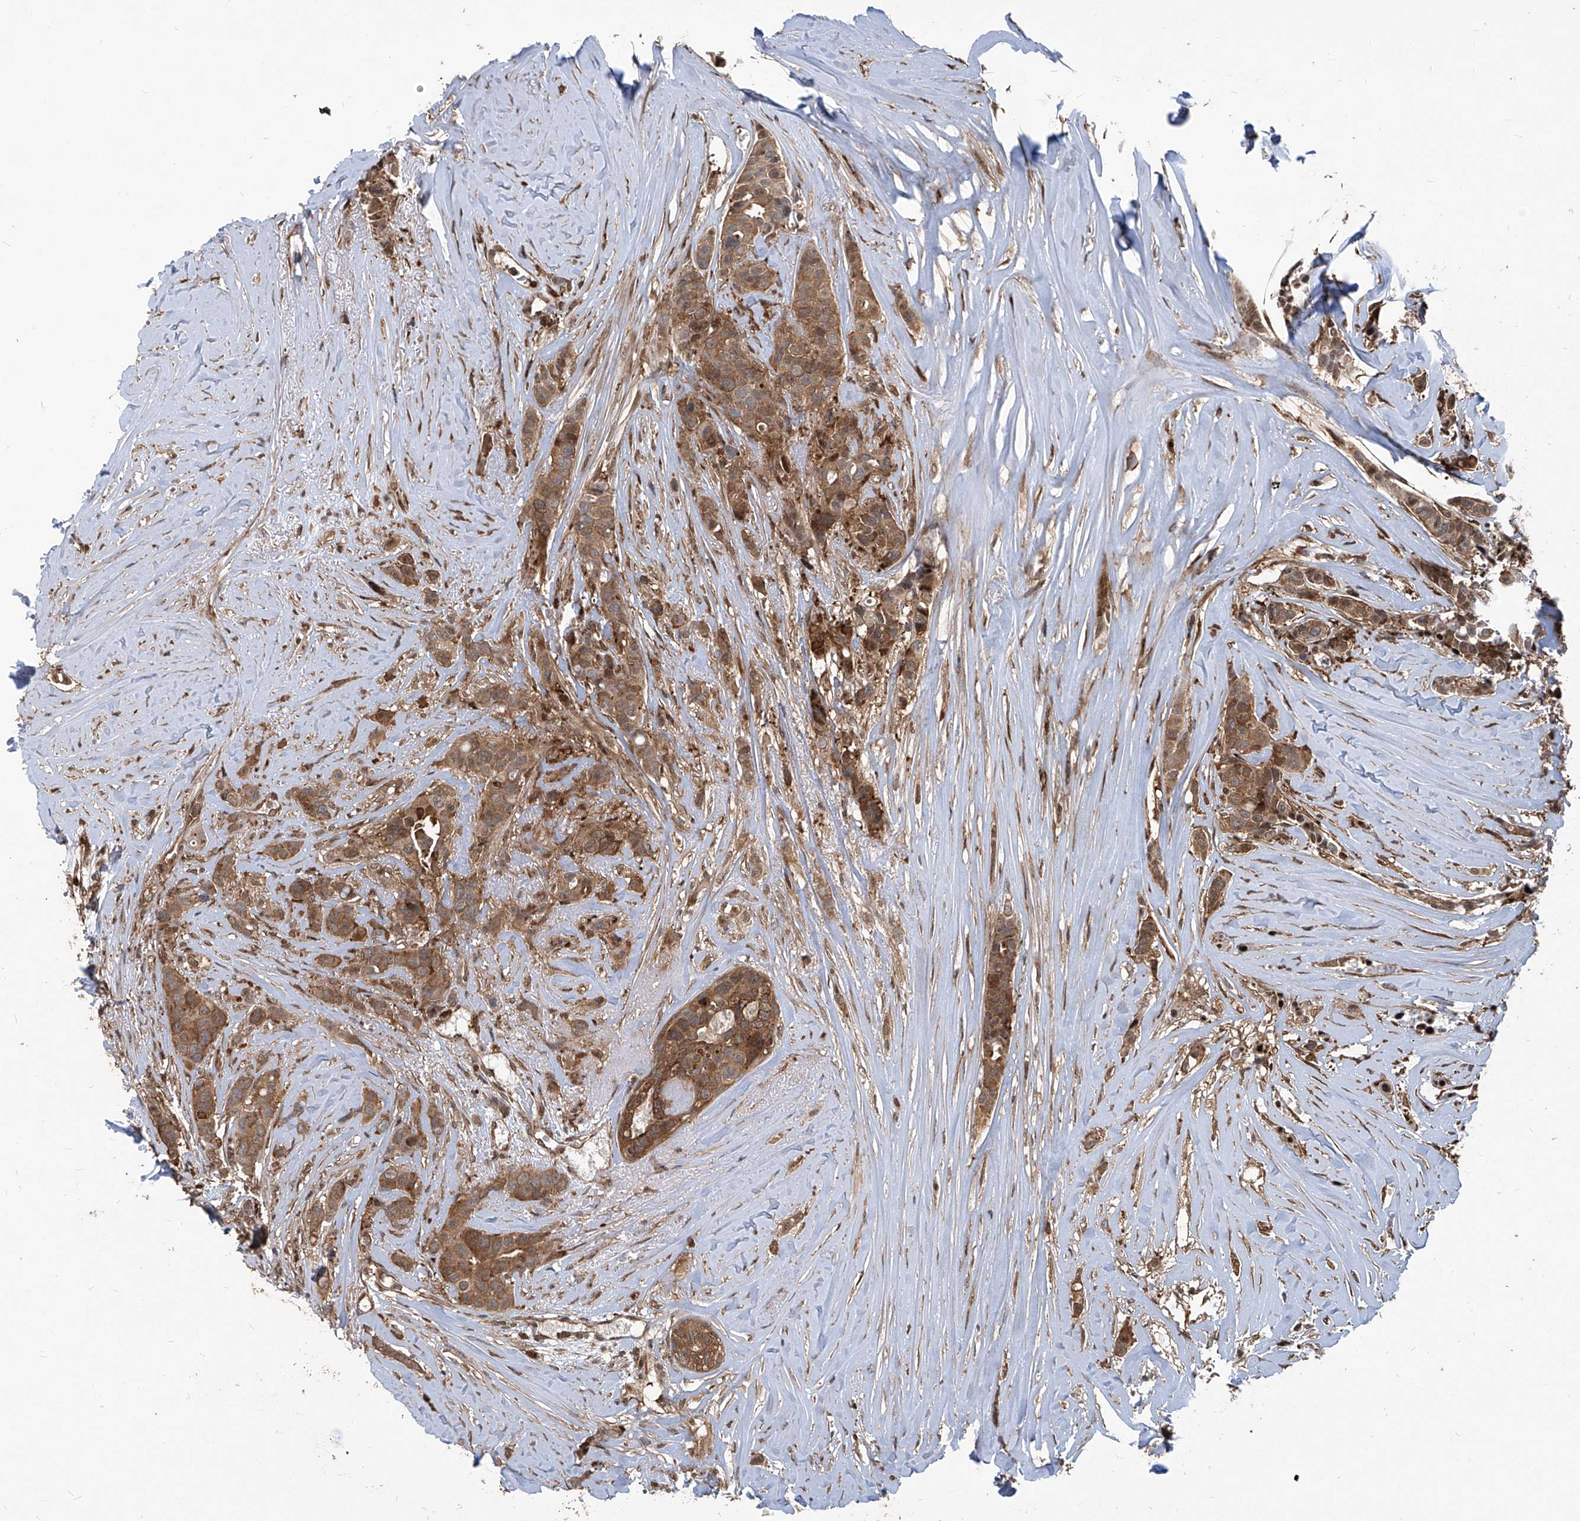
{"staining": {"intensity": "moderate", "quantity": ">75%", "location": "cytoplasmic/membranous"}, "tissue": "breast cancer", "cell_type": "Tumor cells", "image_type": "cancer", "snomed": [{"axis": "morphology", "description": "Lobular carcinoma"}, {"axis": "topography", "description": "Breast"}], "caption": "Breast lobular carcinoma tissue exhibits moderate cytoplasmic/membranous expression in about >75% of tumor cells", "gene": "PSMB1", "patient": {"sex": "female", "age": 51}}